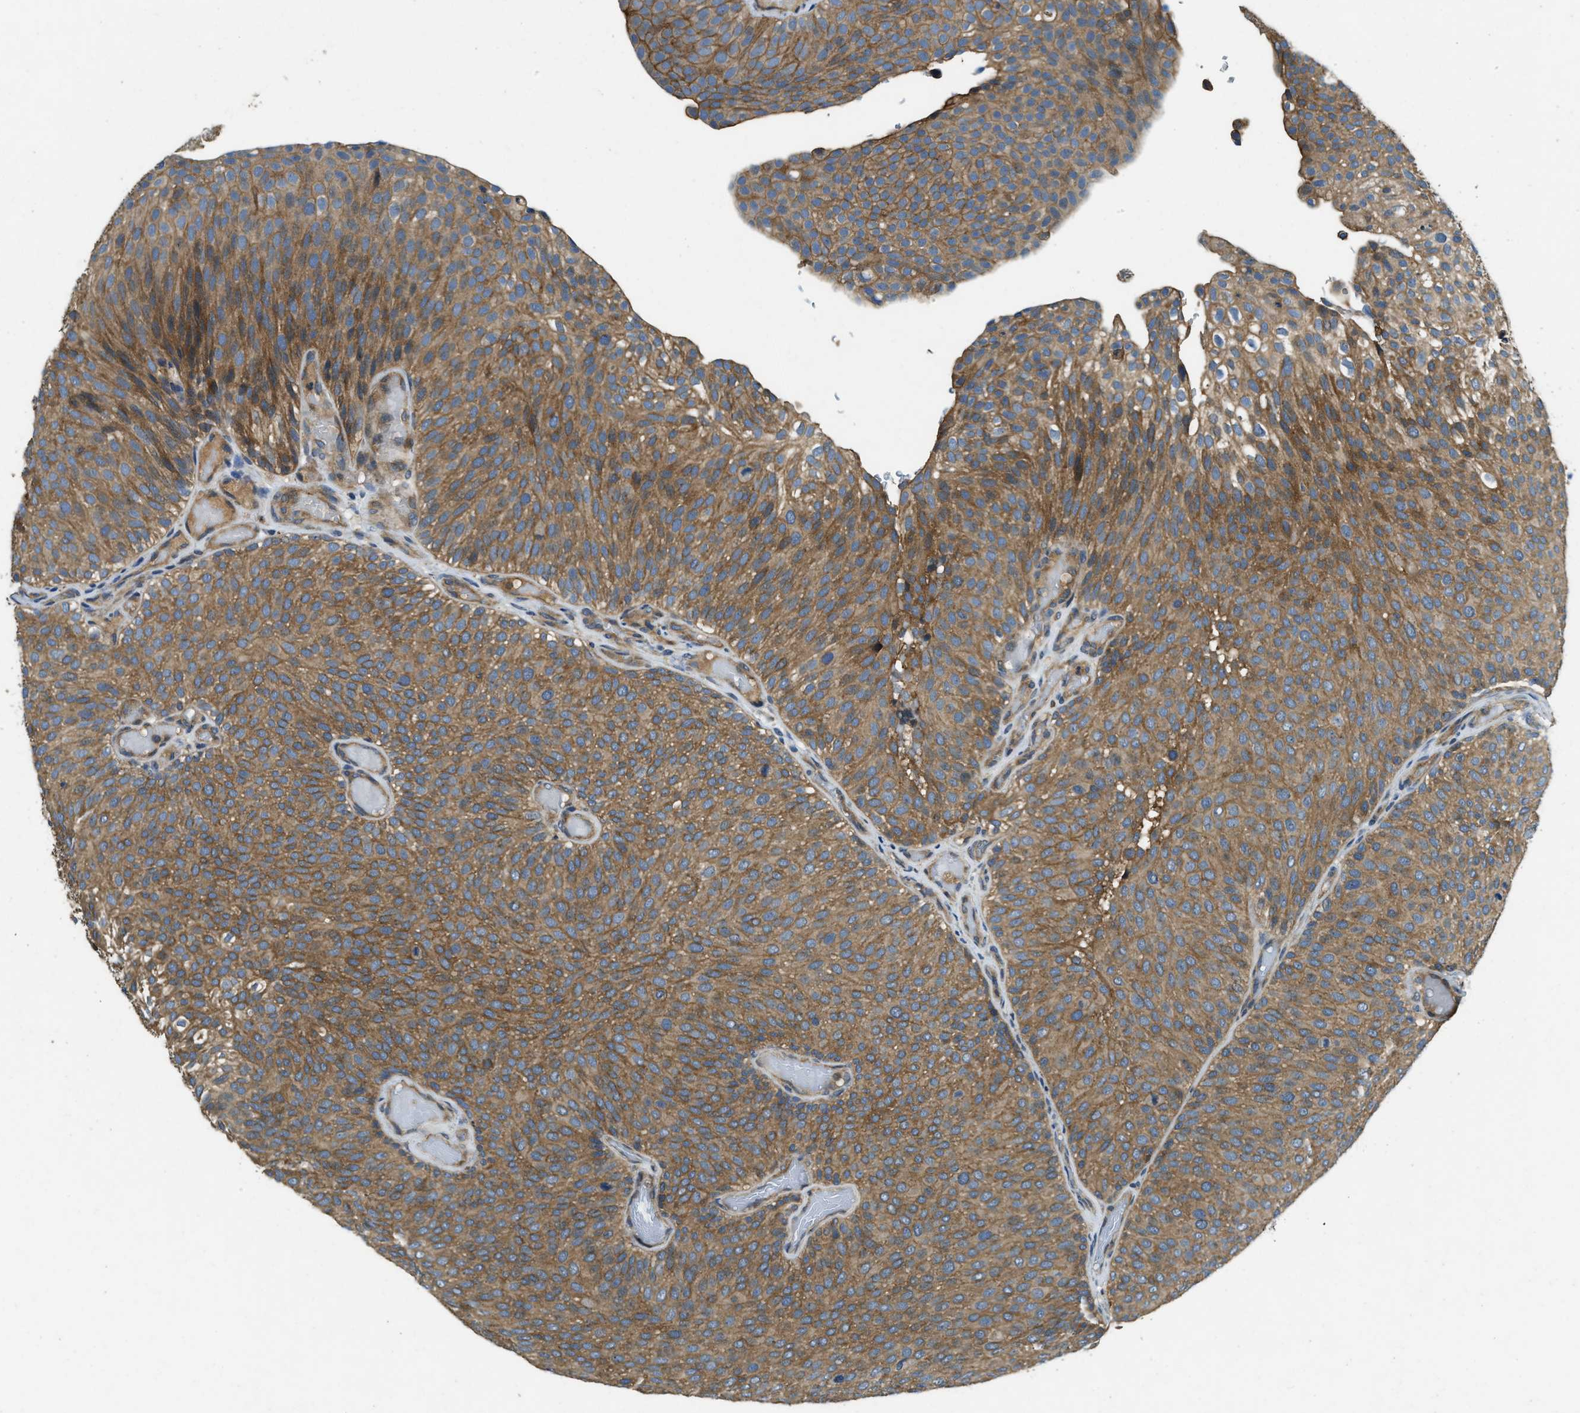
{"staining": {"intensity": "moderate", "quantity": ">75%", "location": "cytoplasmic/membranous"}, "tissue": "urothelial cancer", "cell_type": "Tumor cells", "image_type": "cancer", "snomed": [{"axis": "morphology", "description": "Urothelial carcinoma, Low grade"}, {"axis": "topography", "description": "Urinary bladder"}], "caption": "This photomicrograph reveals immunohistochemistry (IHC) staining of urothelial cancer, with medium moderate cytoplasmic/membranous staining in about >75% of tumor cells.", "gene": "ATP8B1", "patient": {"sex": "male", "age": 78}}